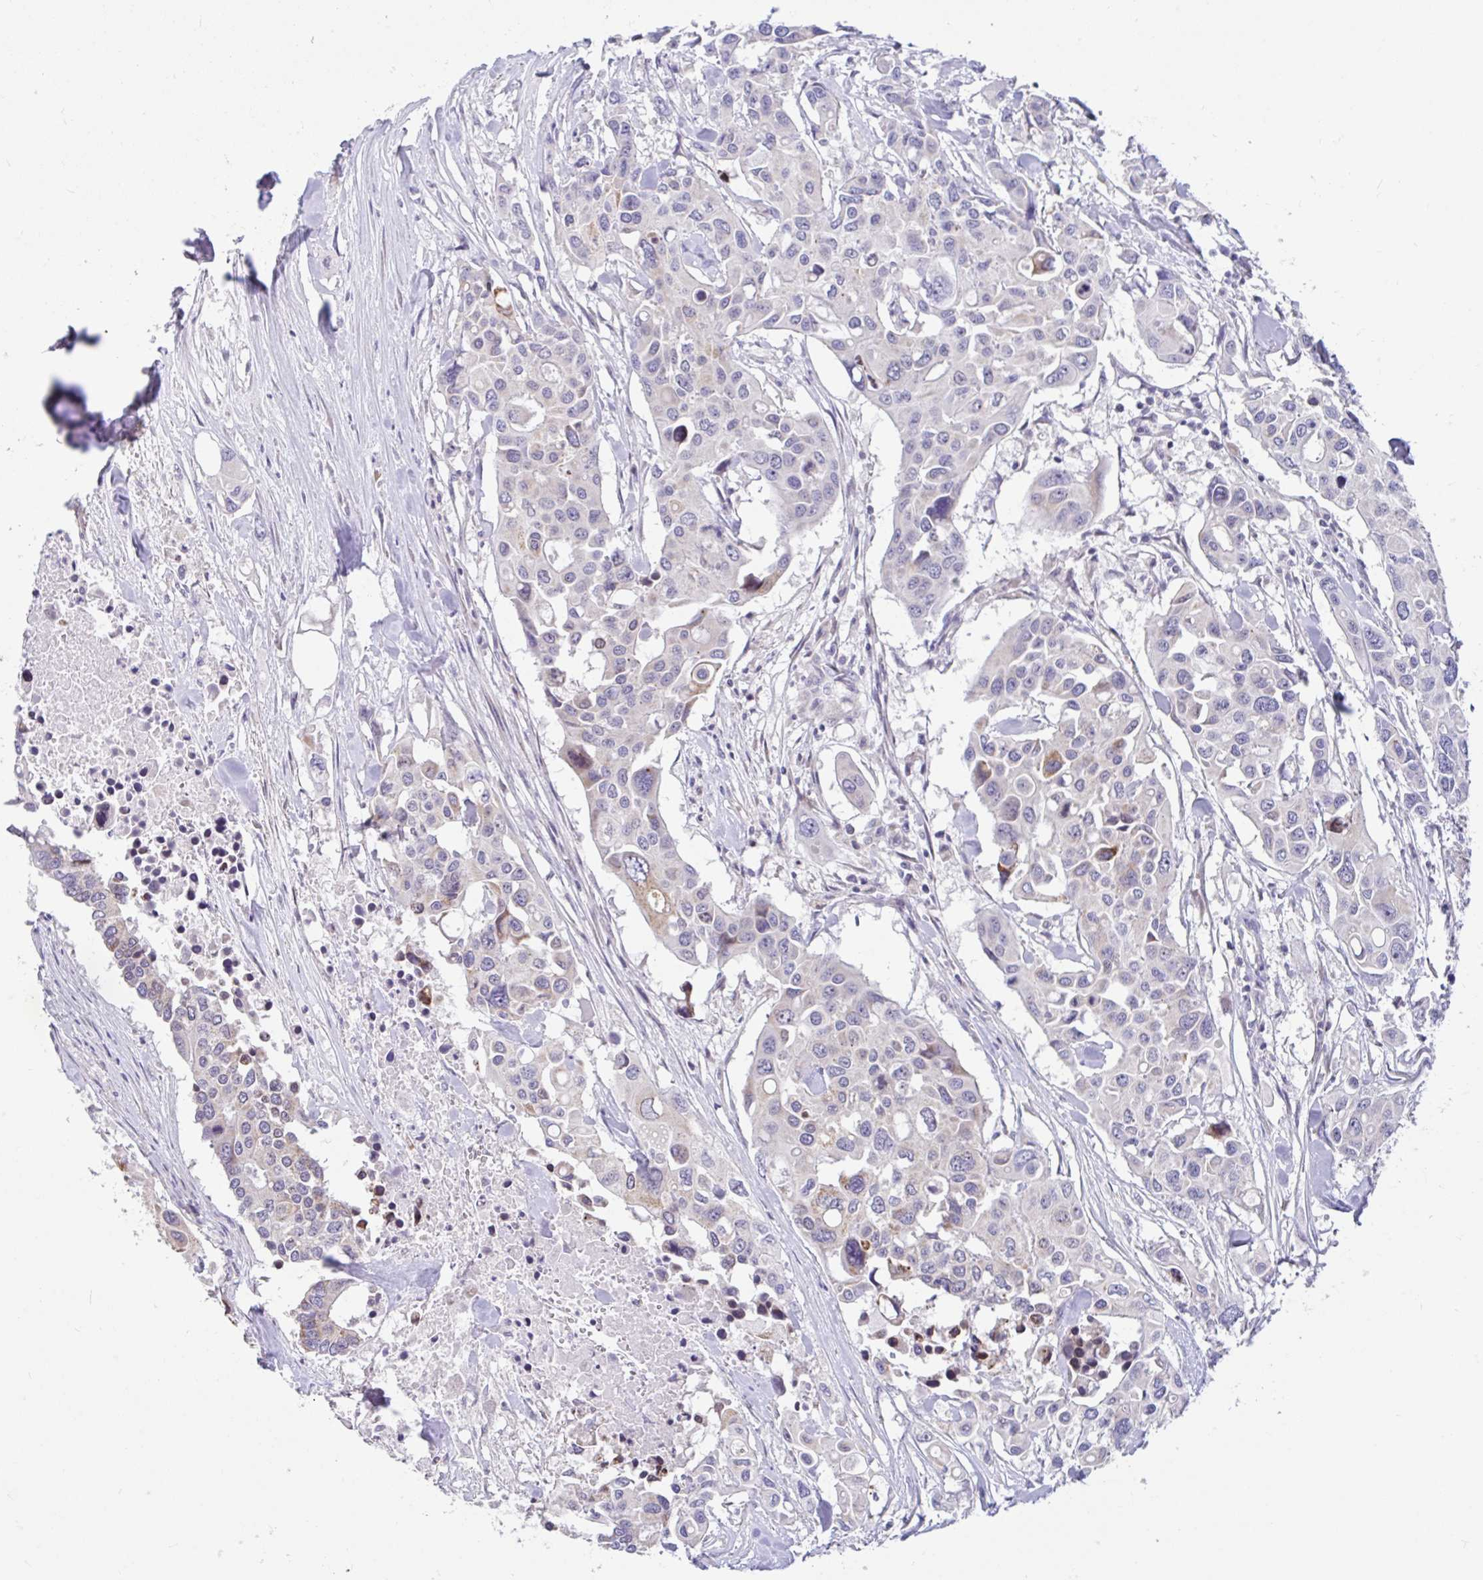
{"staining": {"intensity": "moderate", "quantity": "<25%", "location": "cytoplasmic/membranous"}, "tissue": "colorectal cancer", "cell_type": "Tumor cells", "image_type": "cancer", "snomed": [{"axis": "morphology", "description": "Adenocarcinoma, NOS"}, {"axis": "topography", "description": "Colon"}], "caption": "Colorectal adenocarcinoma stained with a protein marker reveals moderate staining in tumor cells.", "gene": "NT5C1B", "patient": {"sex": "male", "age": 77}}